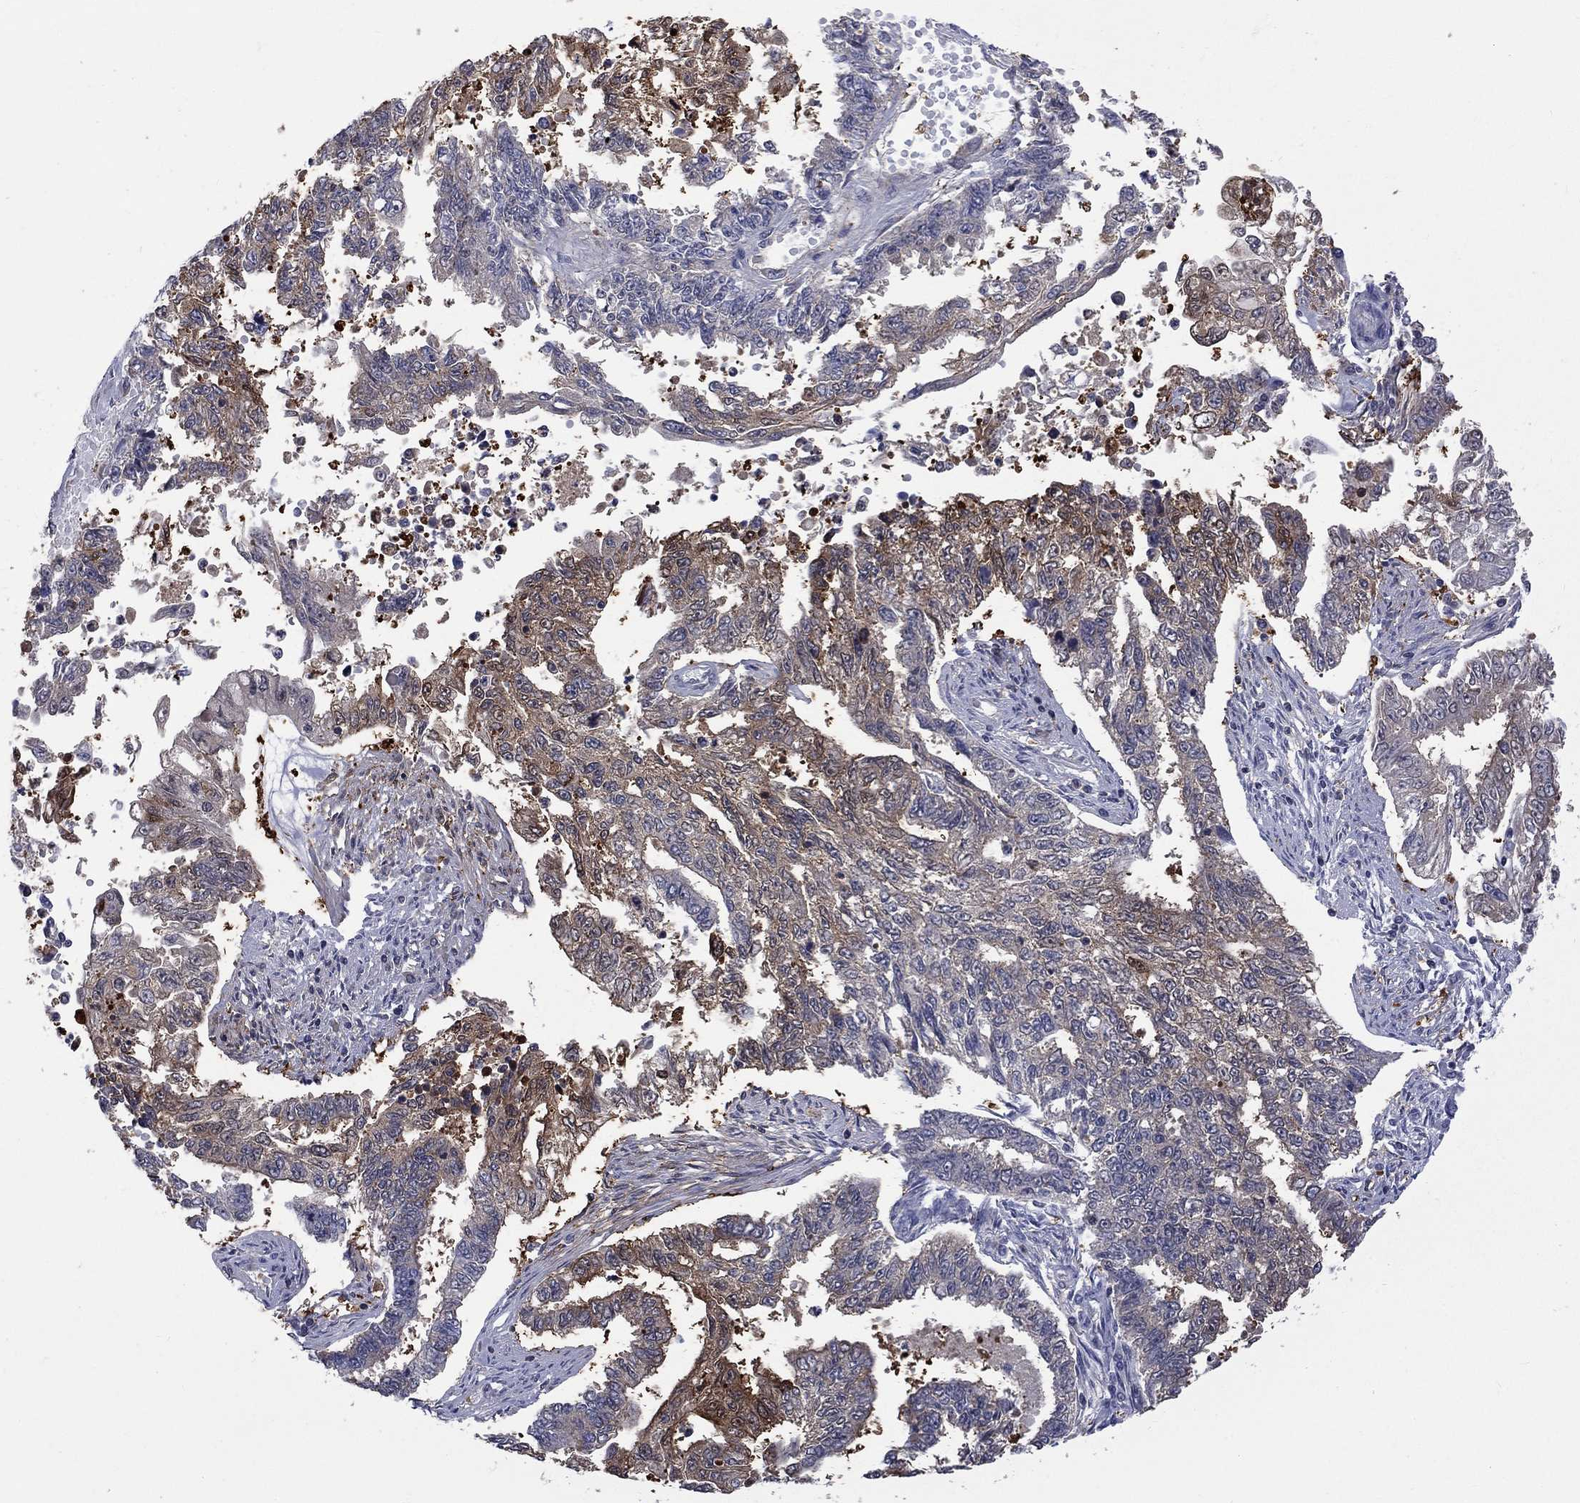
{"staining": {"intensity": "moderate", "quantity": "25%-75%", "location": "cytoplasmic/membranous"}, "tissue": "endometrial cancer", "cell_type": "Tumor cells", "image_type": "cancer", "snomed": [{"axis": "morphology", "description": "Adenocarcinoma, NOS"}, {"axis": "topography", "description": "Uterus"}], "caption": "Moderate cytoplasmic/membranous expression is appreciated in approximately 25%-75% of tumor cells in endometrial cancer.", "gene": "HKDC1", "patient": {"sex": "female", "age": 59}}